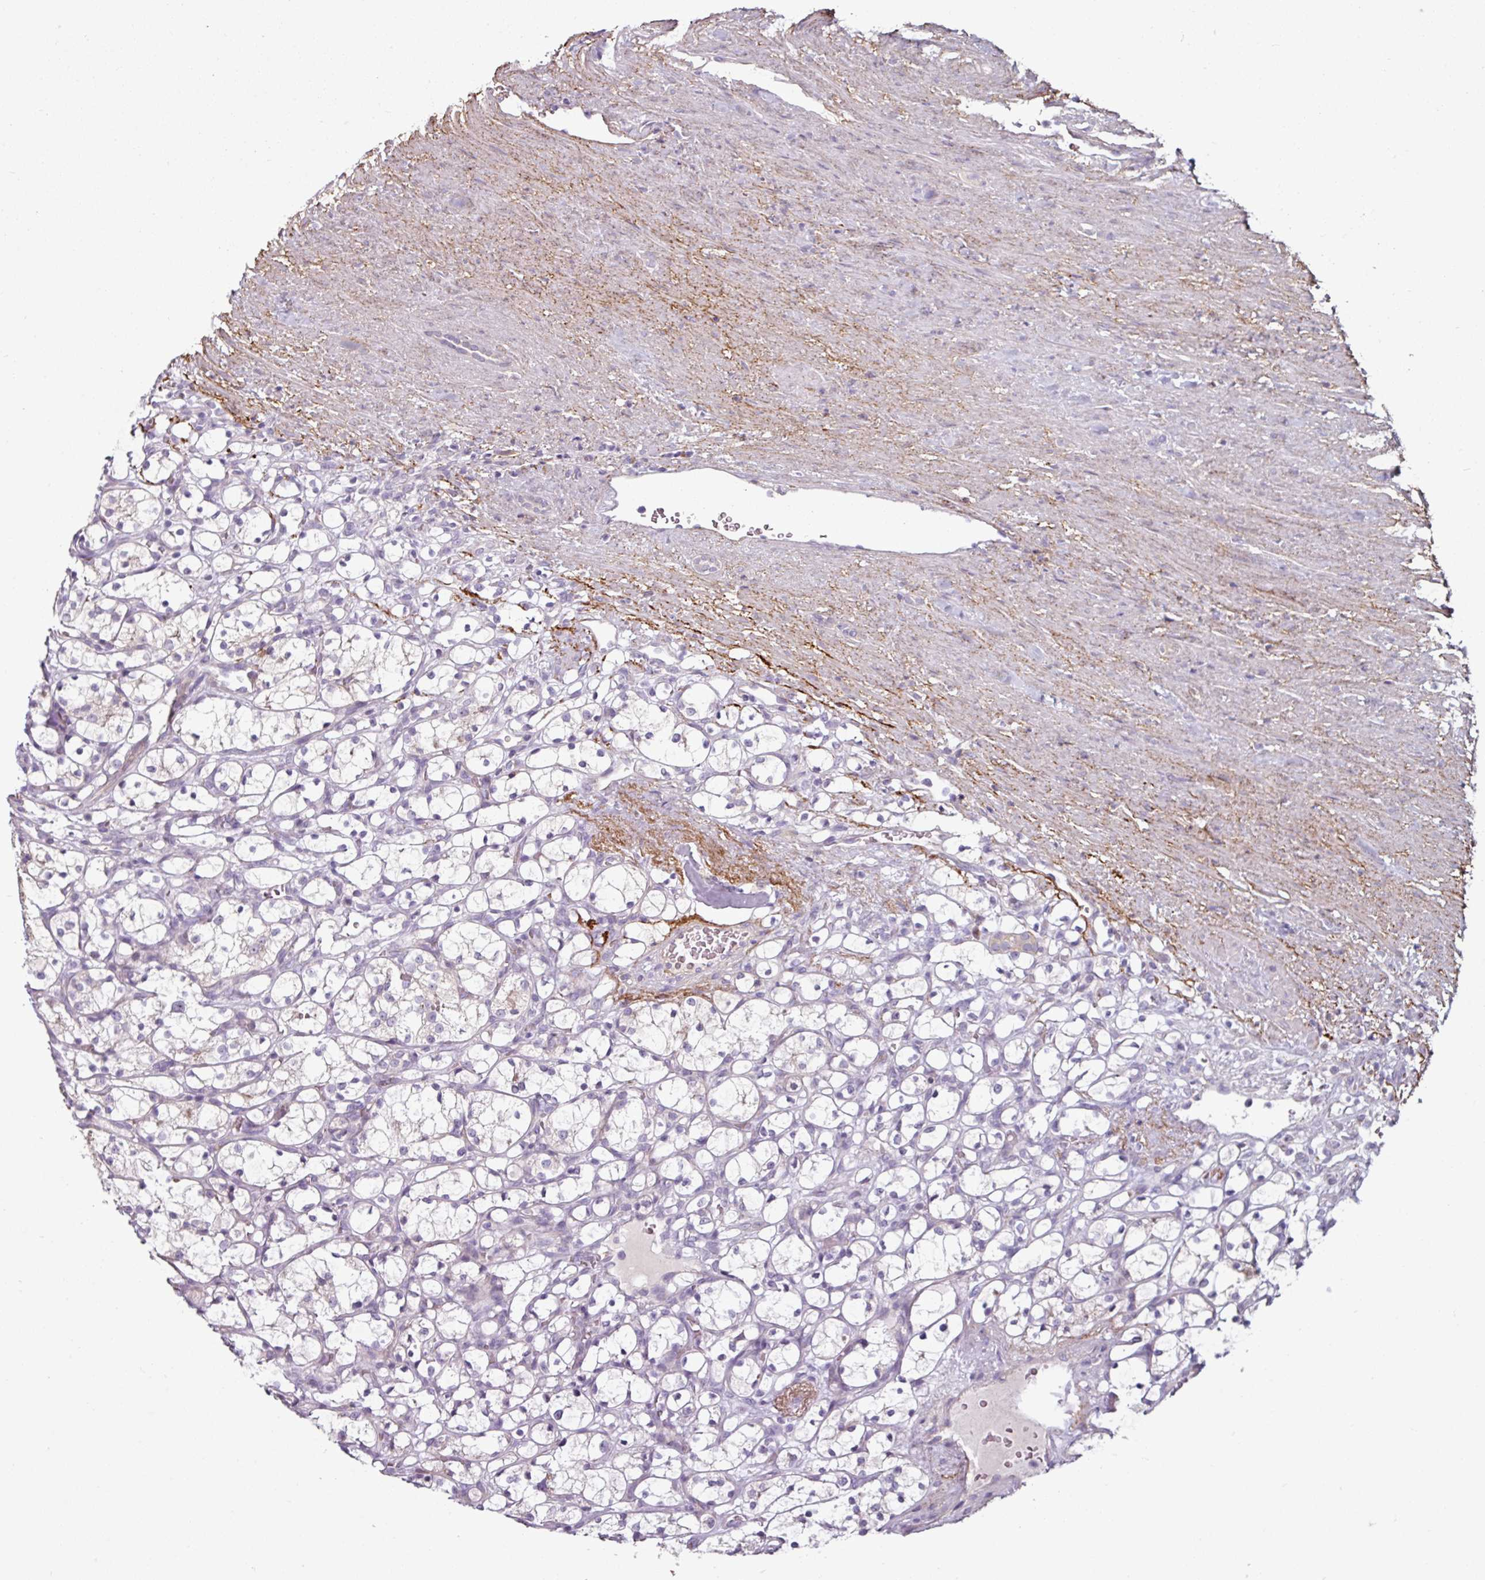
{"staining": {"intensity": "negative", "quantity": "none", "location": "none"}, "tissue": "renal cancer", "cell_type": "Tumor cells", "image_type": "cancer", "snomed": [{"axis": "morphology", "description": "Adenocarcinoma, NOS"}, {"axis": "topography", "description": "Kidney"}], "caption": "Histopathology image shows no significant protein positivity in tumor cells of renal cancer (adenocarcinoma). (IHC, brightfield microscopy, high magnification).", "gene": "MTMR14", "patient": {"sex": "female", "age": 69}}